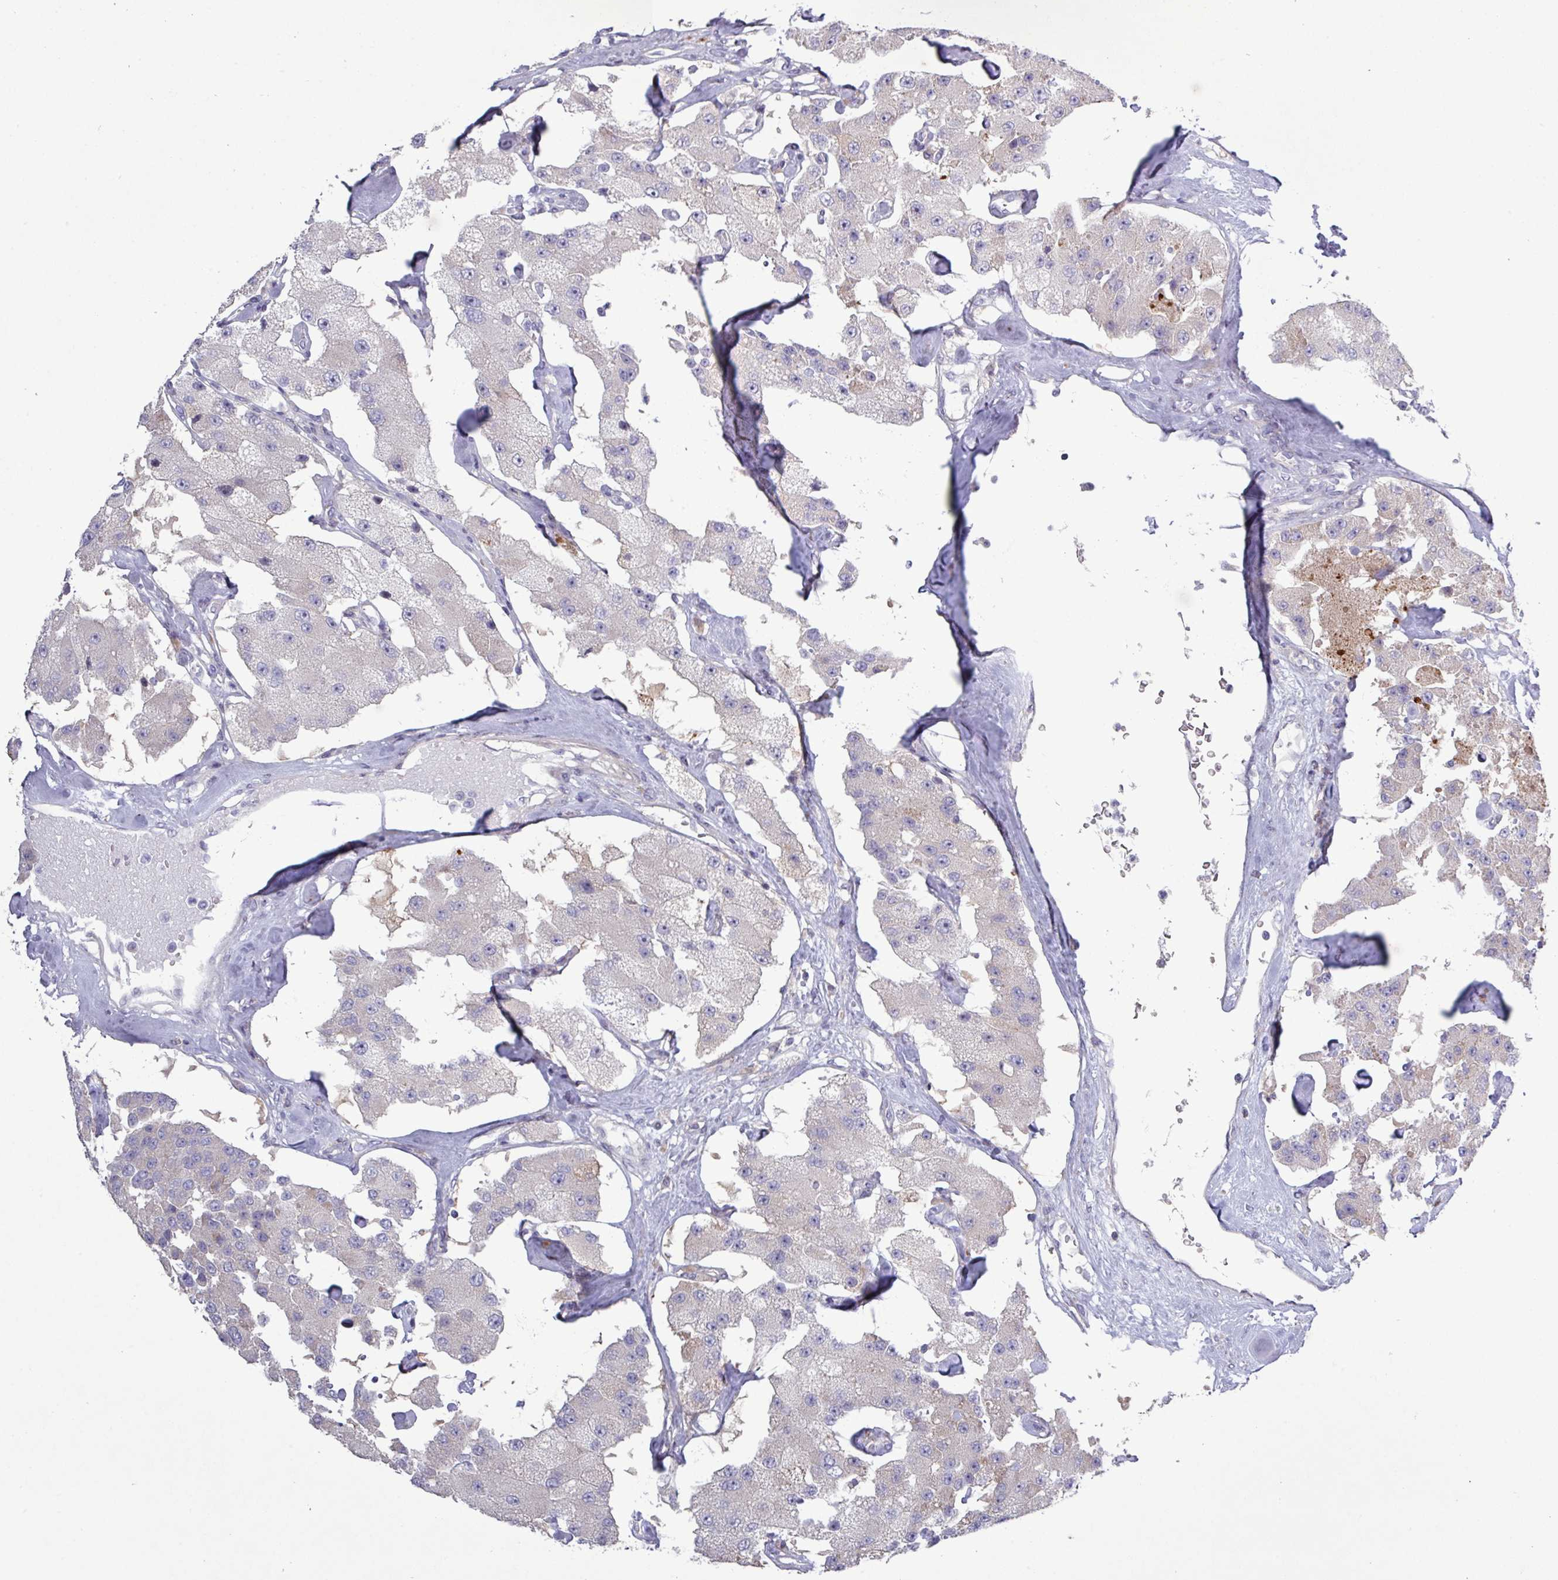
{"staining": {"intensity": "negative", "quantity": "none", "location": "none"}, "tissue": "carcinoid", "cell_type": "Tumor cells", "image_type": "cancer", "snomed": [{"axis": "morphology", "description": "Carcinoid, malignant, NOS"}, {"axis": "topography", "description": "Pancreas"}], "caption": "IHC photomicrograph of neoplastic tissue: carcinoid (malignant) stained with DAB (3,3'-diaminobenzidine) reveals no significant protein positivity in tumor cells.", "gene": "TNFSF12", "patient": {"sex": "male", "age": 41}}